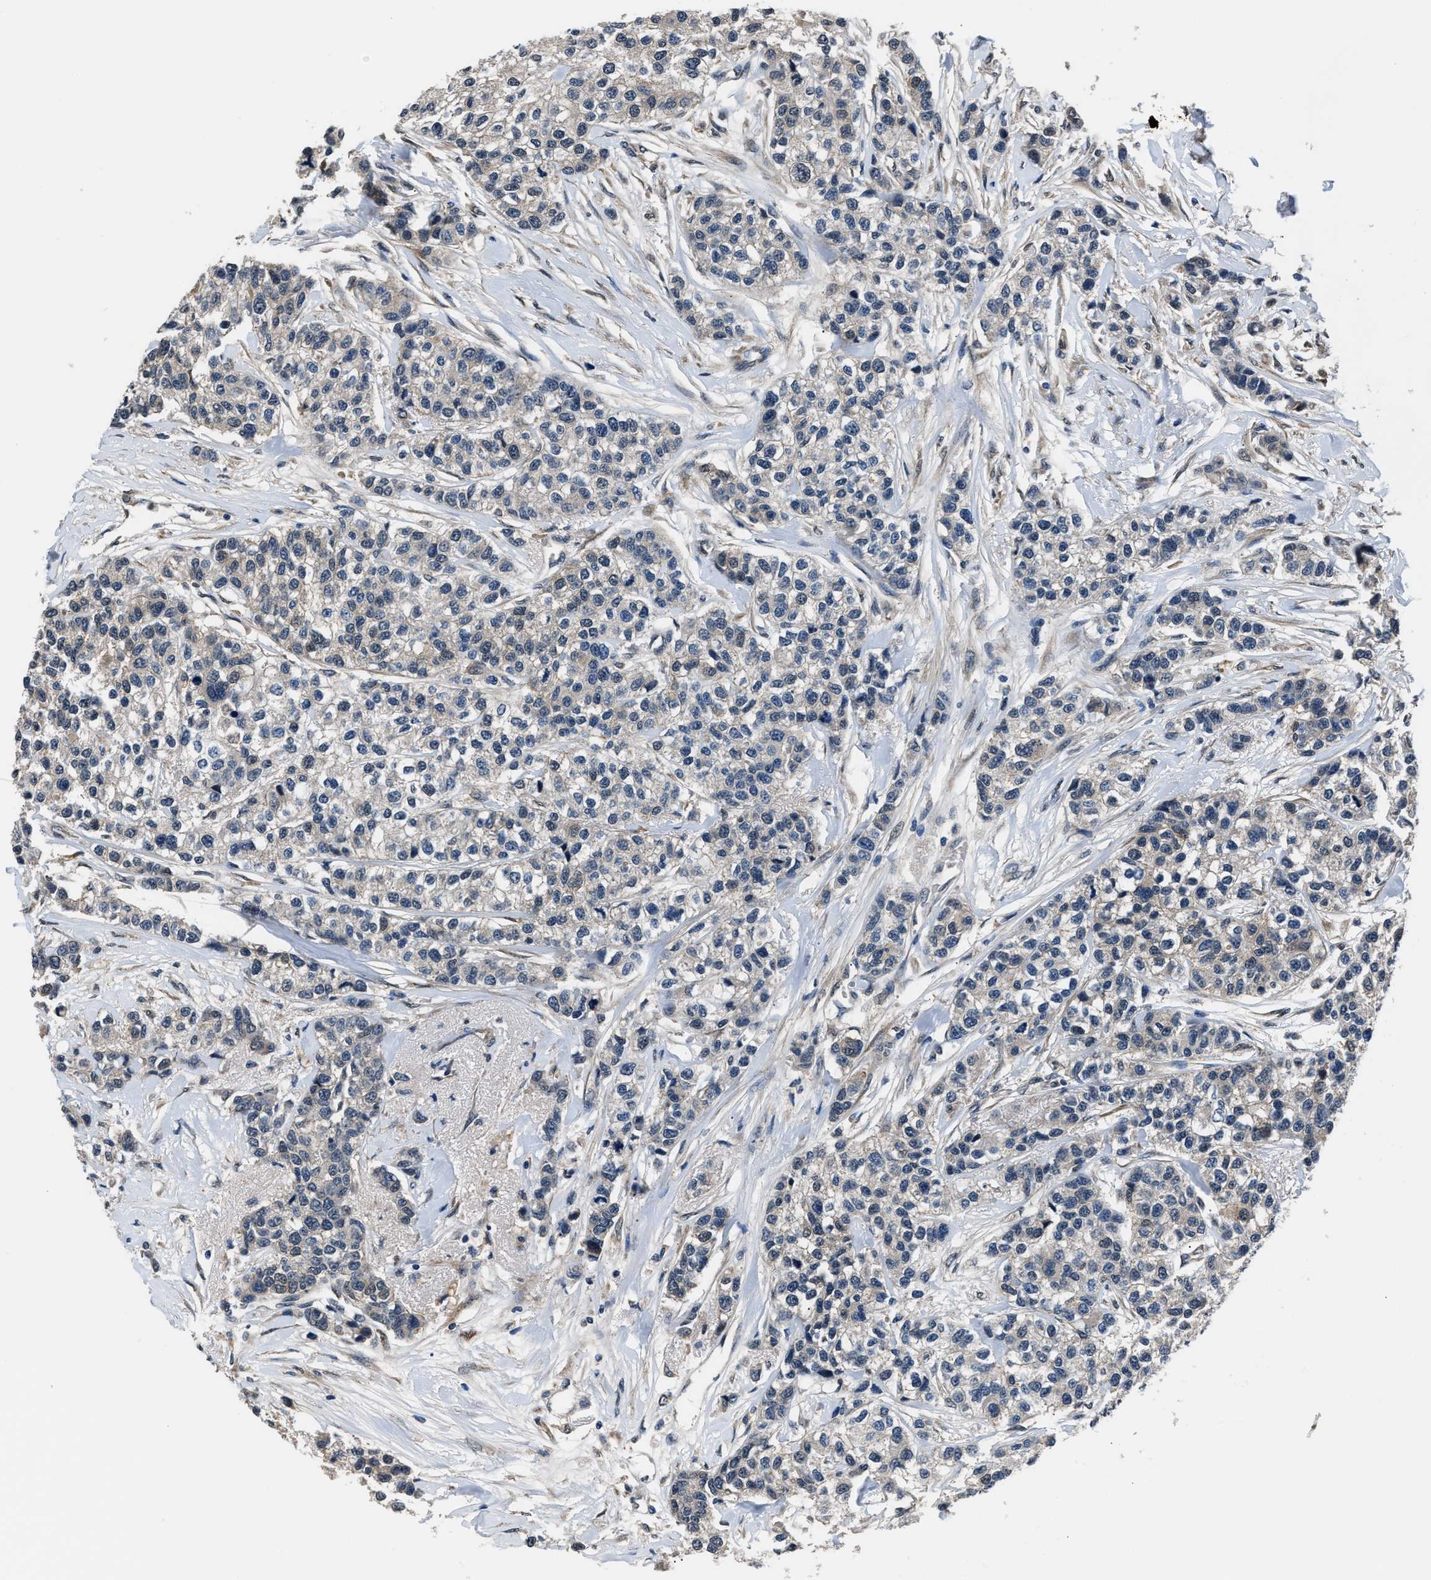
{"staining": {"intensity": "negative", "quantity": "none", "location": "none"}, "tissue": "breast cancer", "cell_type": "Tumor cells", "image_type": "cancer", "snomed": [{"axis": "morphology", "description": "Duct carcinoma"}, {"axis": "topography", "description": "Breast"}], "caption": "Immunohistochemistry (IHC) histopathology image of neoplastic tissue: human breast invasive ductal carcinoma stained with DAB exhibits no significant protein expression in tumor cells.", "gene": "TP53I3", "patient": {"sex": "female", "age": 51}}